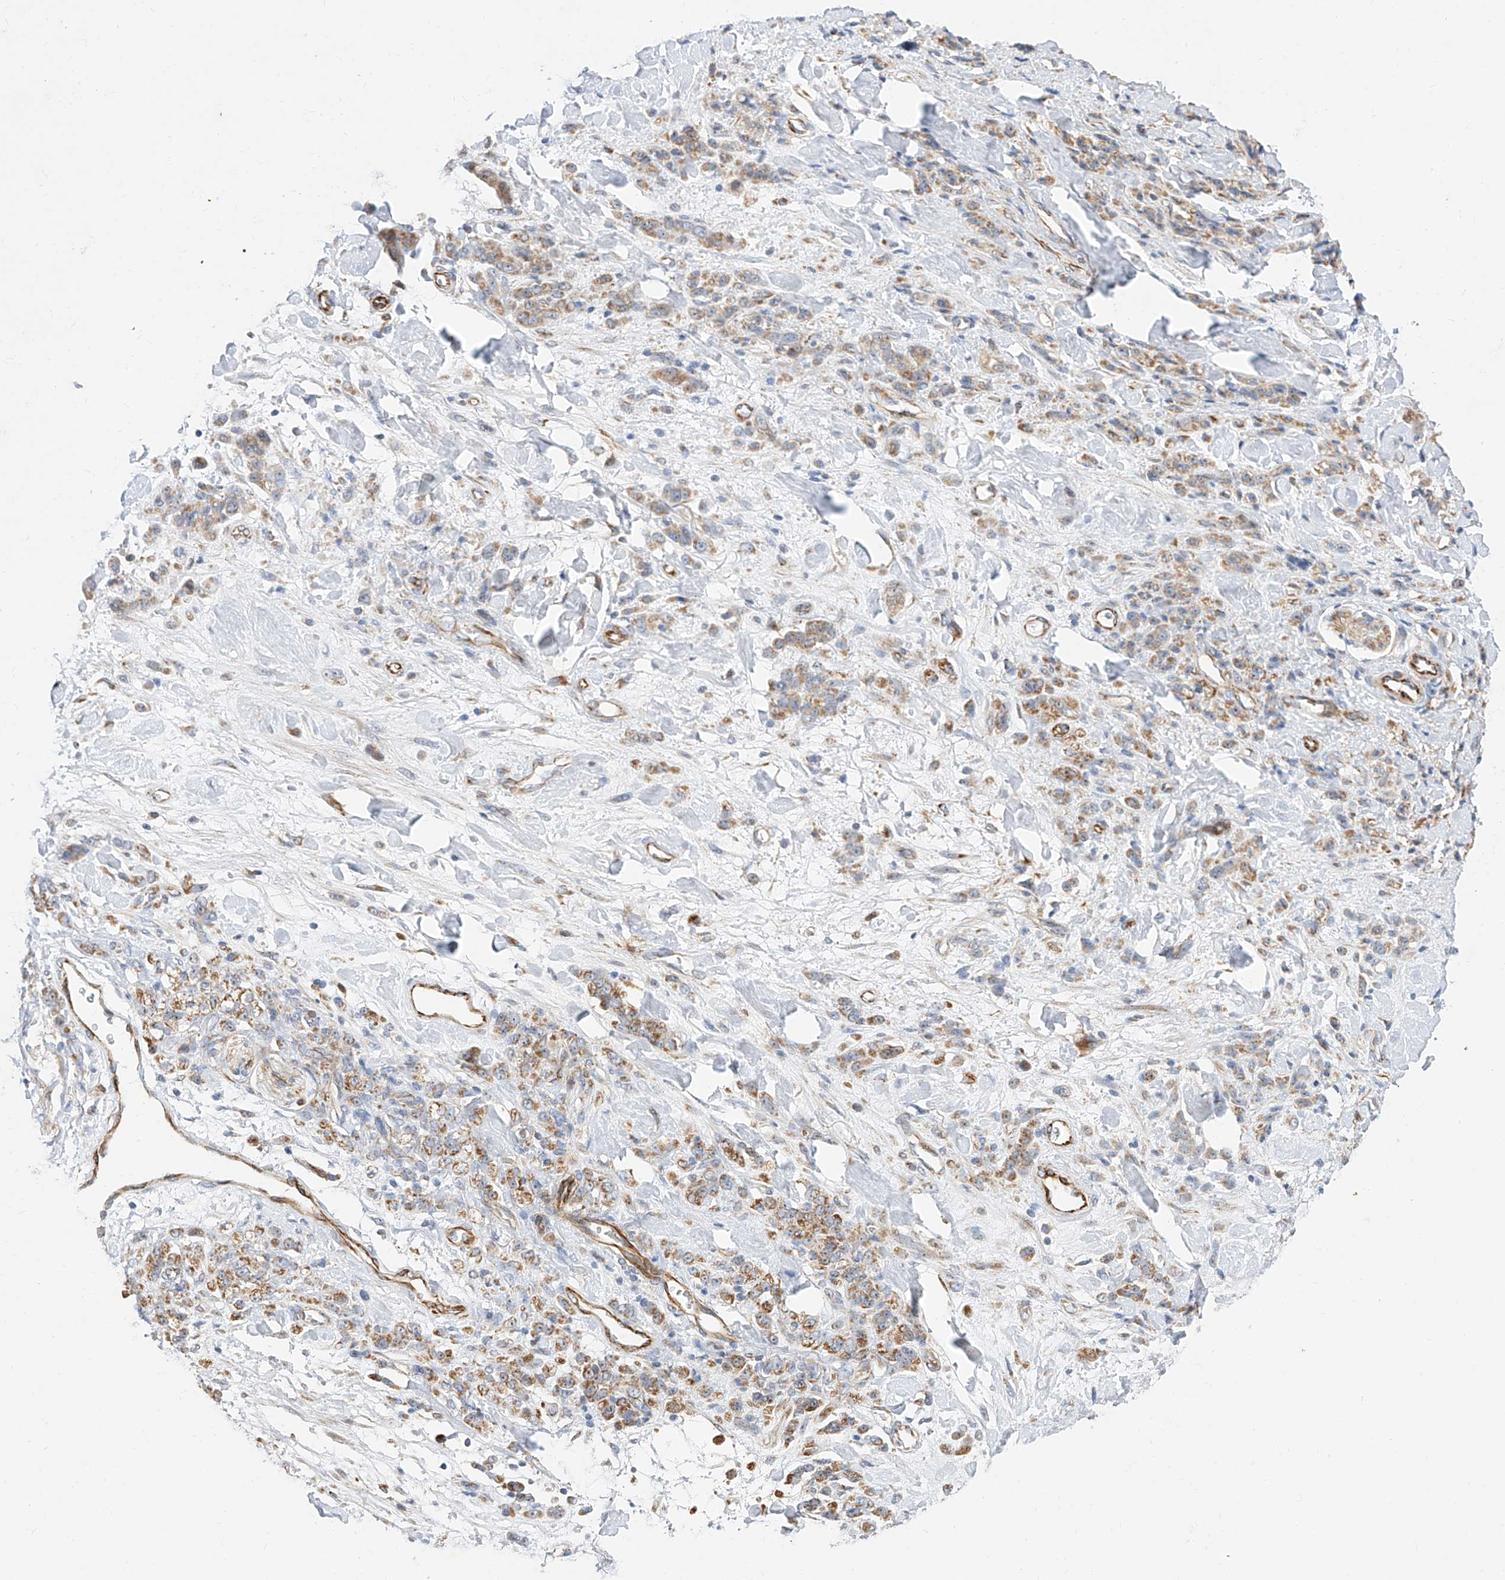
{"staining": {"intensity": "moderate", "quantity": ">75%", "location": "cytoplasmic/membranous"}, "tissue": "stomach cancer", "cell_type": "Tumor cells", "image_type": "cancer", "snomed": [{"axis": "morphology", "description": "Normal tissue, NOS"}, {"axis": "morphology", "description": "Adenocarcinoma, NOS"}, {"axis": "topography", "description": "Stomach"}], "caption": "Human stomach adenocarcinoma stained for a protein (brown) demonstrates moderate cytoplasmic/membranous positive staining in approximately >75% of tumor cells.", "gene": "CST9", "patient": {"sex": "male", "age": 82}}